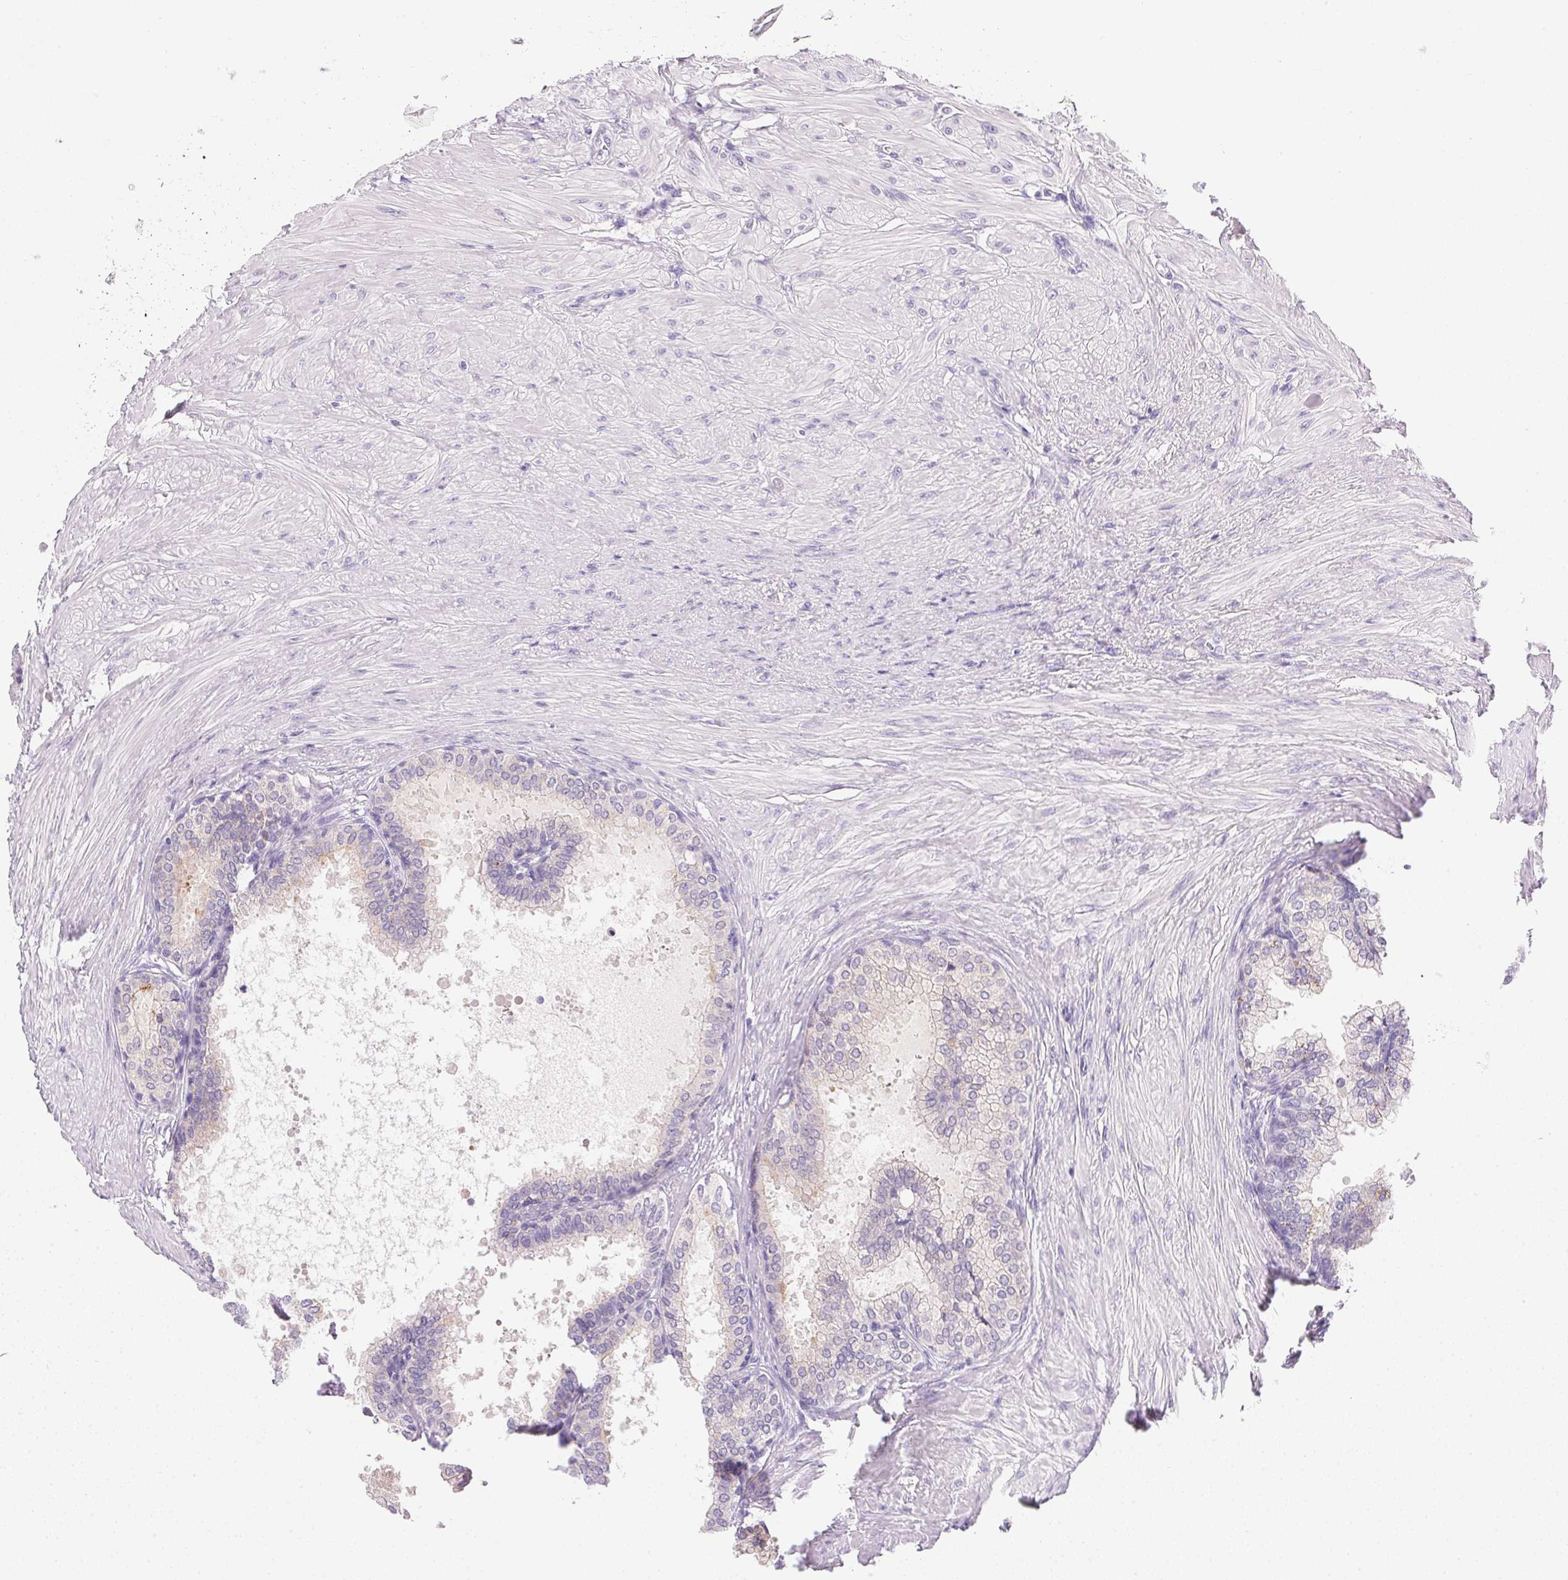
{"staining": {"intensity": "weak", "quantity": "25%-75%", "location": "cytoplasmic/membranous"}, "tissue": "prostate", "cell_type": "Glandular cells", "image_type": "normal", "snomed": [{"axis": "morphology", "description": "Normal tissue, NOS"}, {"axis": "topography", "description": "Prostate"}, {"axis": "topography", "description": "Peripheral nerve tissue"}], "caption": "Benign prostate displays weak cytoplasmic/membranous staining in about 25%-75% of glandular cells.", "gene": "ATP6V0A4", "patient": {"sex": "male", "age": 55}}